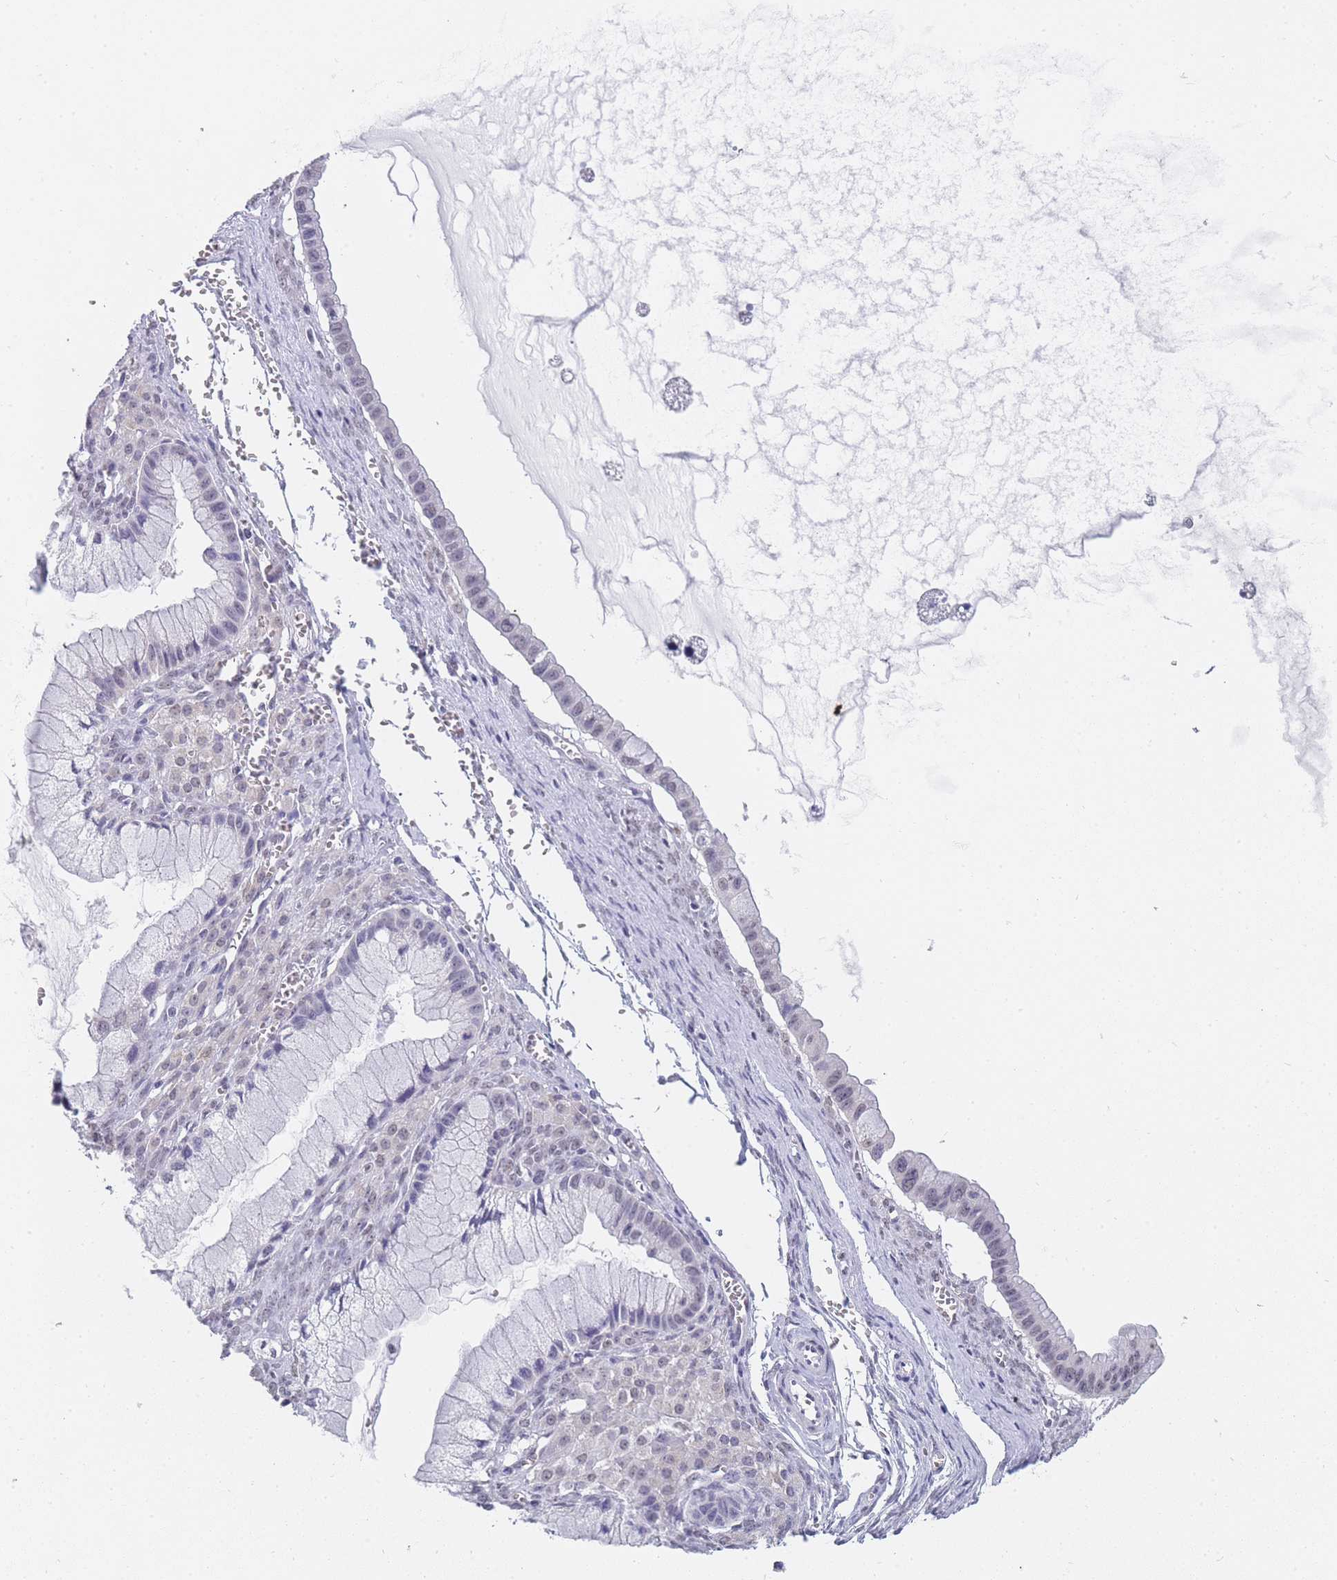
{"staining": {"intensity": "weak", "quantity": "25%-75%", "location": "nuclear"}, "tissue": "ovarian cancer", "cell_type": "Tumor cells", "image_type": "cancer", "snomed": [{"axis": "morphology", "description": "Cystadenocarcinoma, mucinous, NOS"}, {"axis": "topography", "description": "Ovary"}], "caption": "Human mucinous cystadenocarcinoma (ovarian) stained with a brown dye displays weak nuclear positive staining in approximately 25%-75% of tumor cells.", "gene": "FRAT2", "patient": {"sex": "female", "age": 59}}